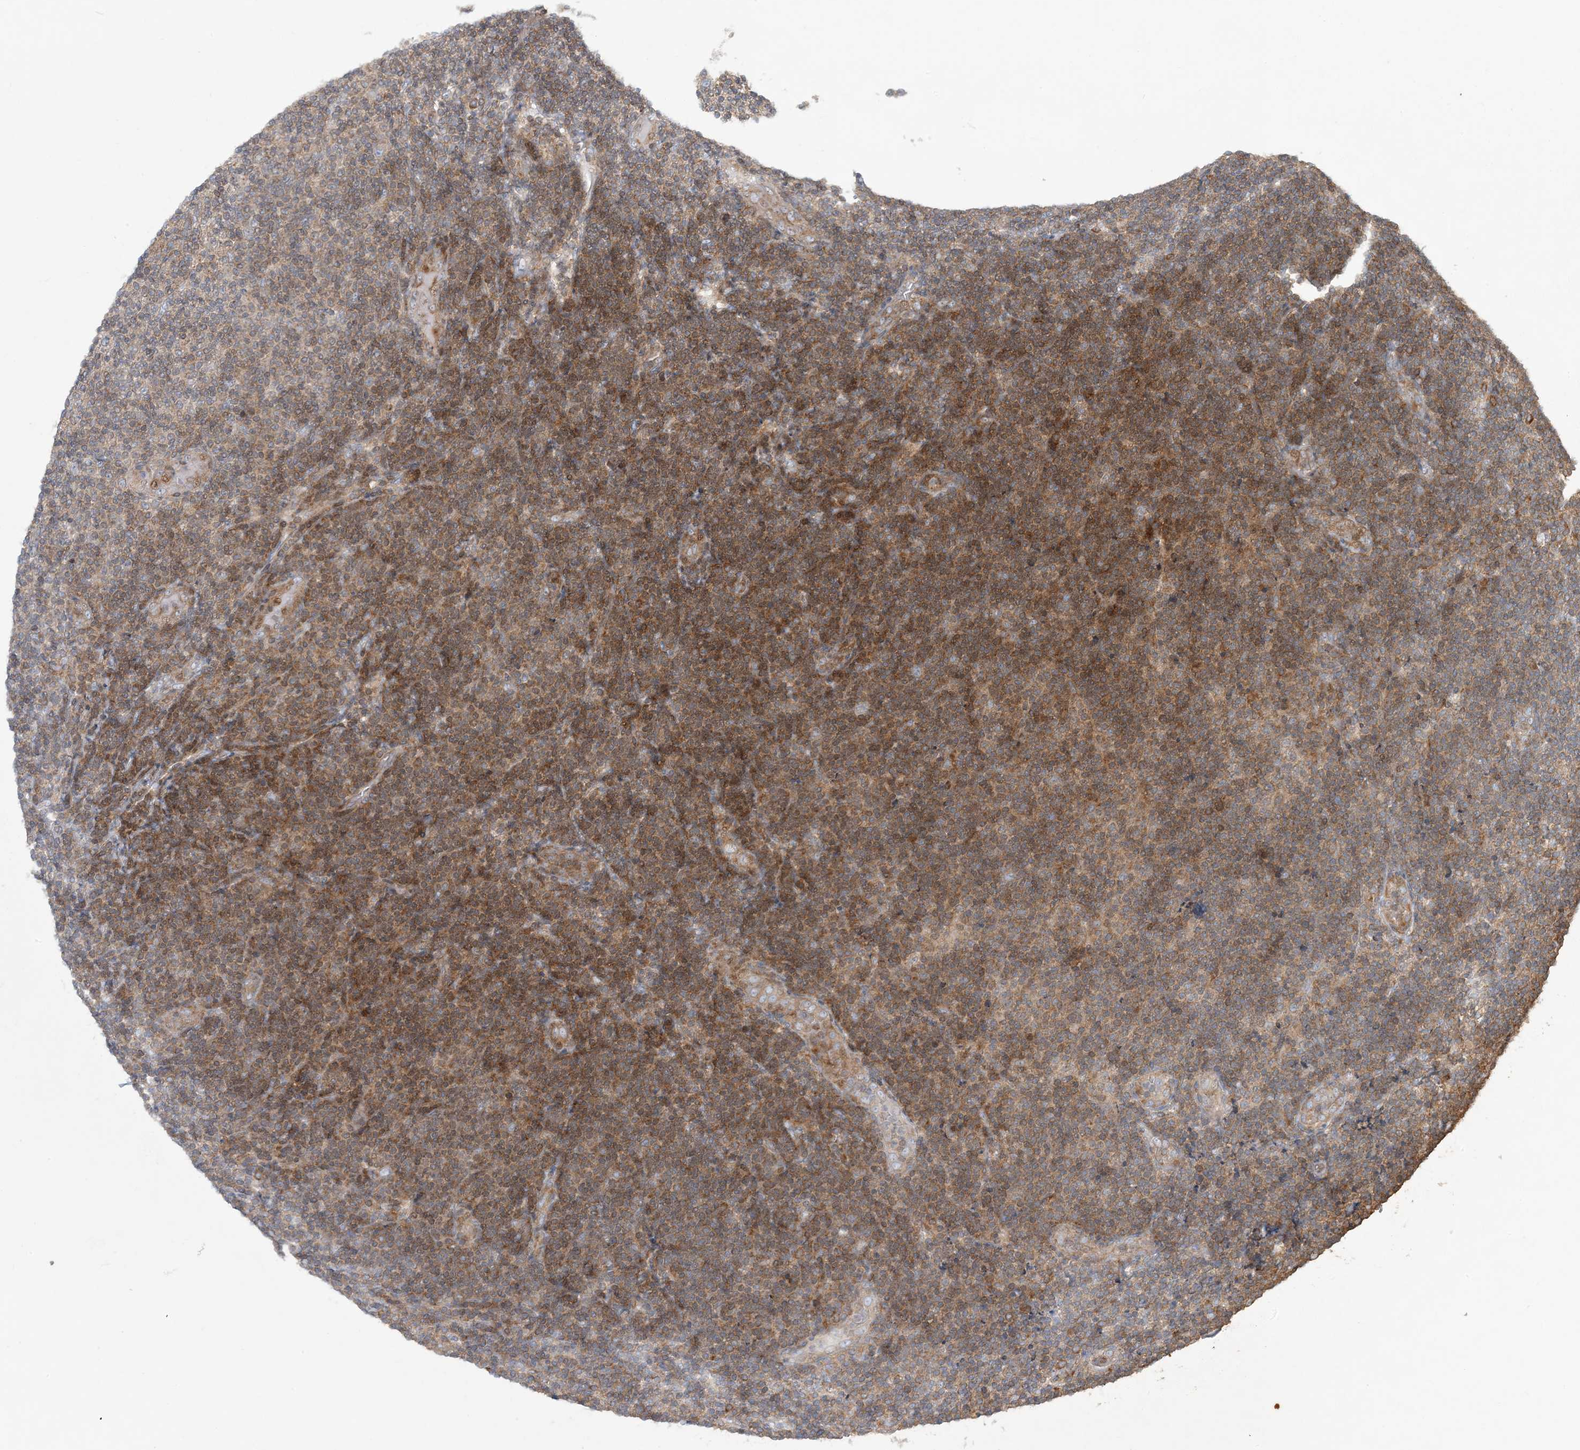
{"staining": {"intensity": "moderate", "quantity": "25%-75%", "location": "cytoplasmic/membranous"}, "tissue": "lymphoma", "cell_type": "Tumor cells", "image_type": "cancer", "snomed": [{"axis": "morphology", "description": "Malignant lymphoma, non-Hodgkin's type, Low grade"}, {"axis": "topography", "description": "Lymph node"}], "caption": "Approximately 25%-75% of tumor cells in human lymphoma display moderate cytoplasmic/membranous protein staining as visualized by brown immunohistochemical staining.", "gene": "ATP13A2", "patient": {"sex": "male", "age": 83}}